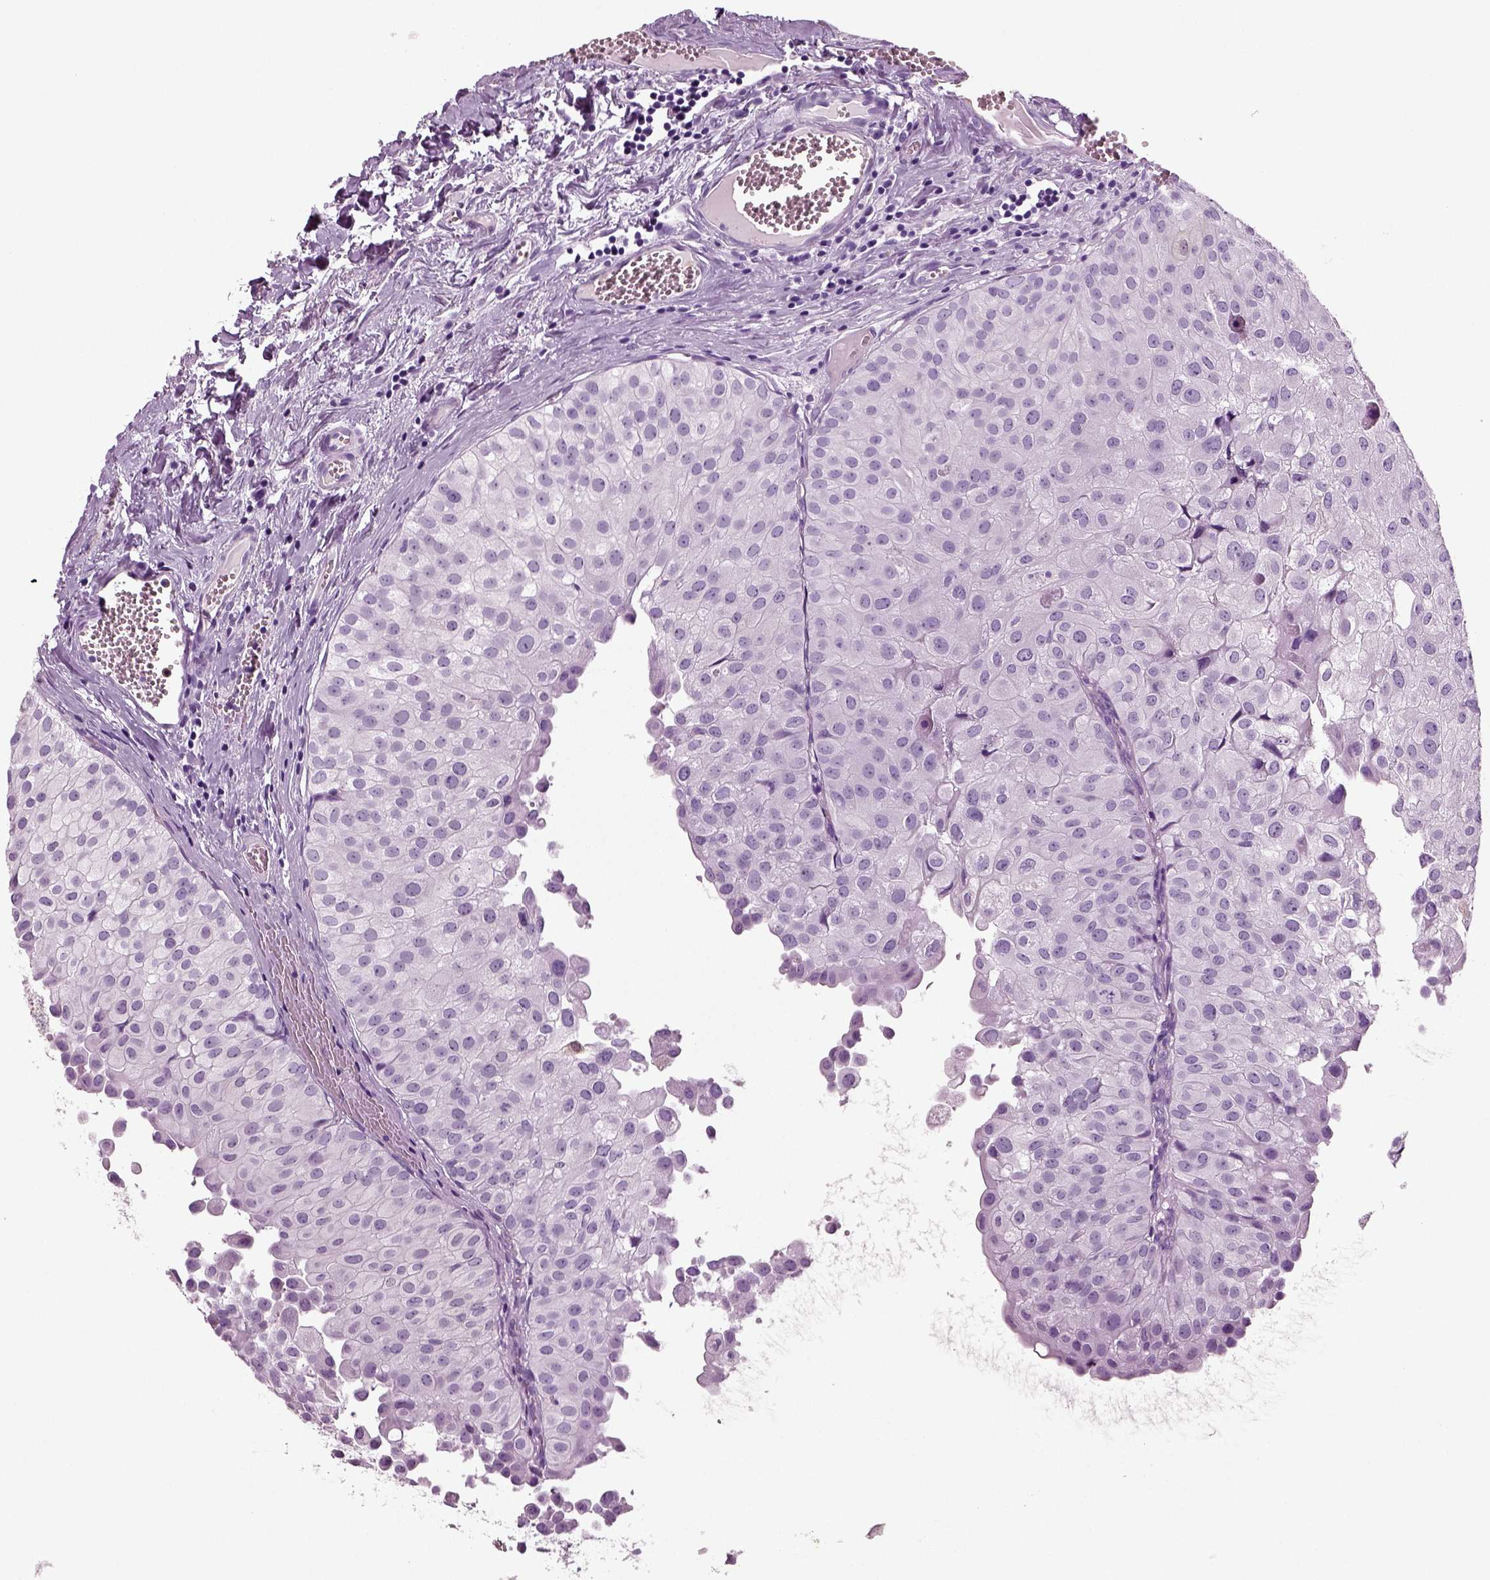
{"staining": {"intensity": "negative", "quantity": "none", "location": "none"}, "tissue": "urothelial cancer", "cell_type": "Tumor cells", "image_type": "cancer", "snomed": [{"axis": "morphology", "description": "Urothelial carcinoma, Low grade"}, {"axis": "topography", "description": "Urinary bladder"}], "caption": "Urothelial cancer was stained to show a protein in brown. There is no significant staining in tumor cells.", "gene": "CRABP1", "patient": {"sex": "female", "age": 78}}